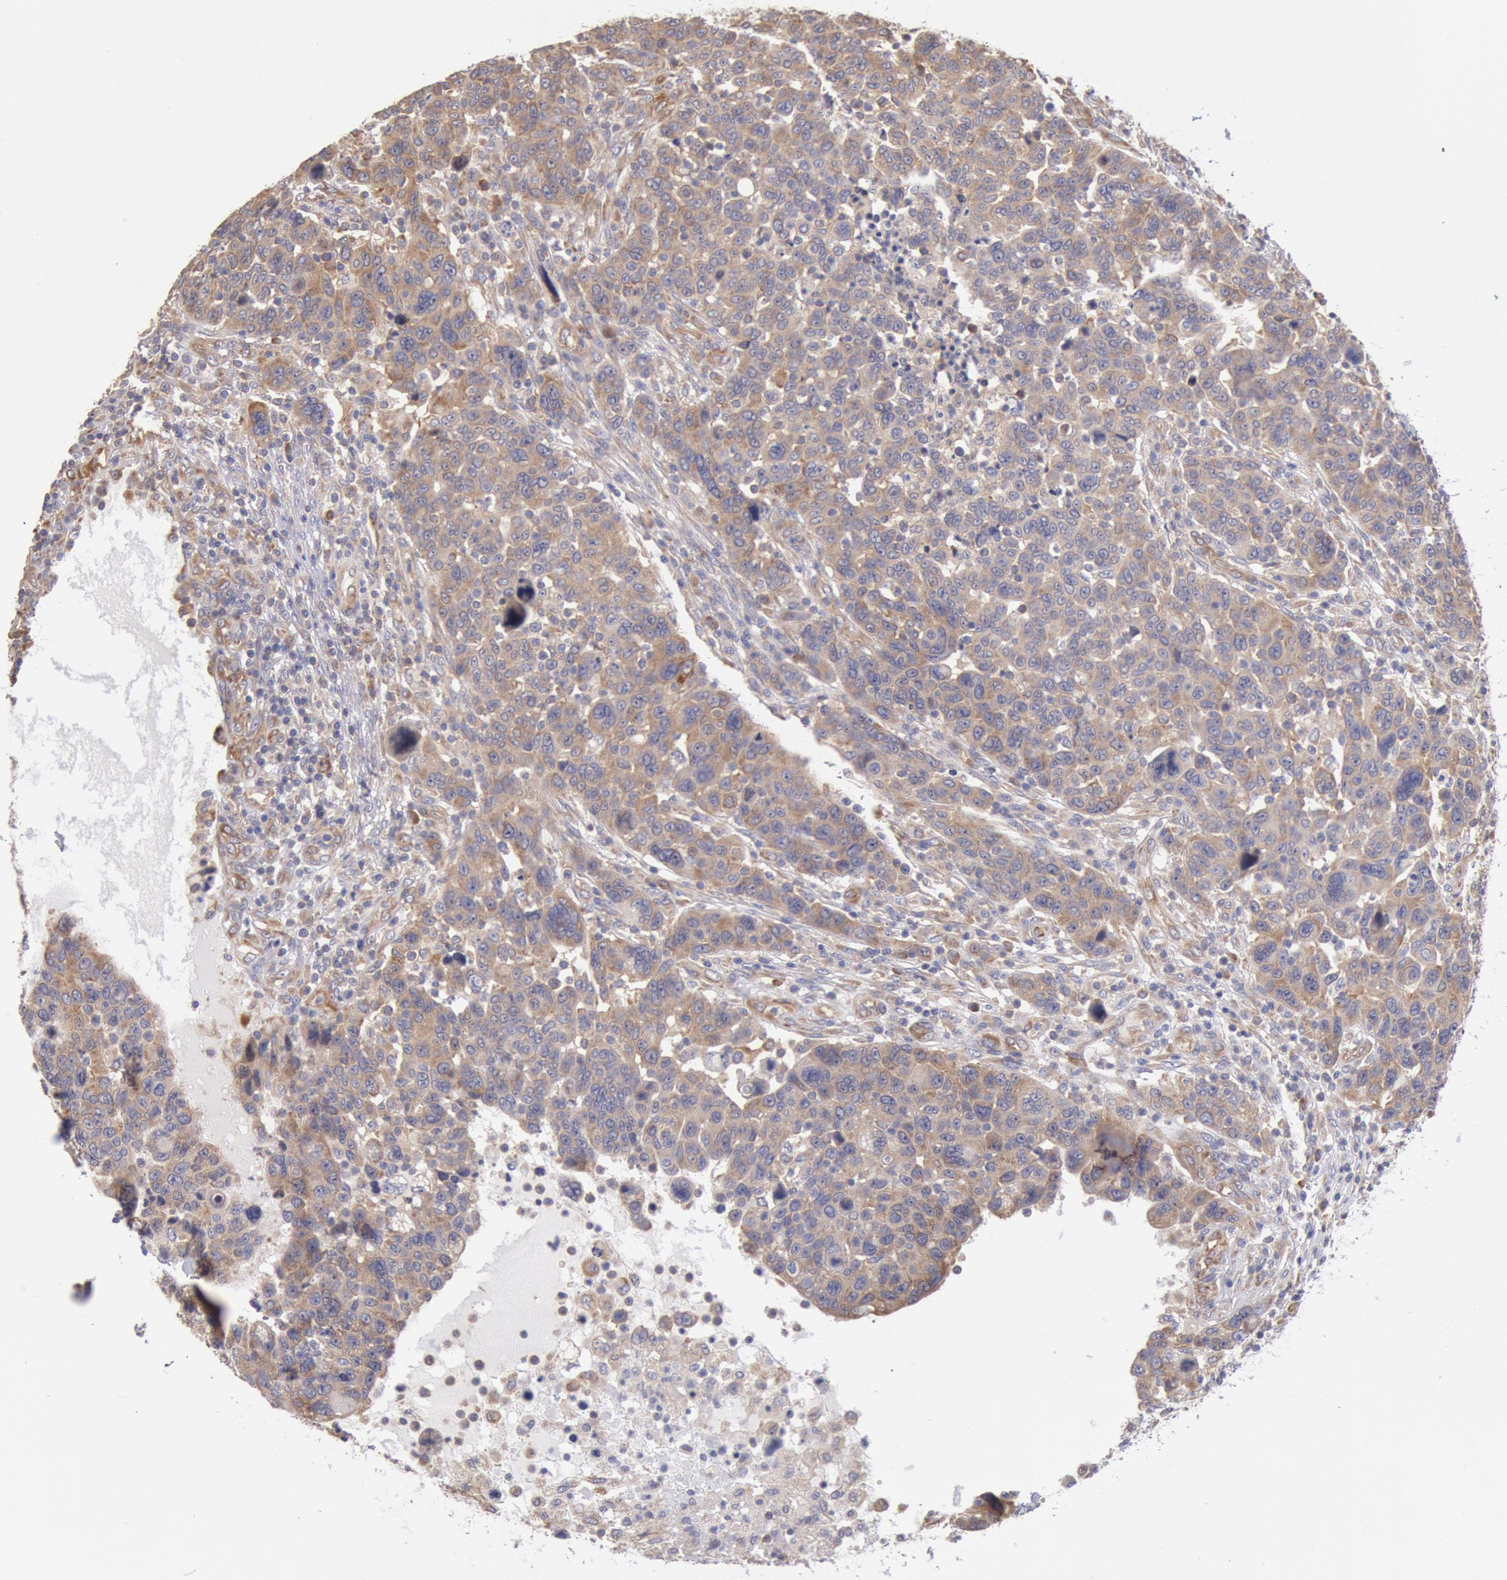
{"staining": {"intensity": "moderate", "quantity": ">75%", "location": "cytoplasmic/membranous"}, "tissue": "breast cancer", "cell_type": "Tumor cells", "image_type": "cancer", "snomed": [{"axis": "morphology", "description": "Duct carcinoma"}, {"axis": "topography", "description": "Breast"}], "caption": "Immunohistochemical staining of breast cancer reveals moderate cytoplasmic/membranous protein expression in approximately >75% of tumor cells.", "gene": "DRG1", "patient": {"sex": "female", "age": 37}}